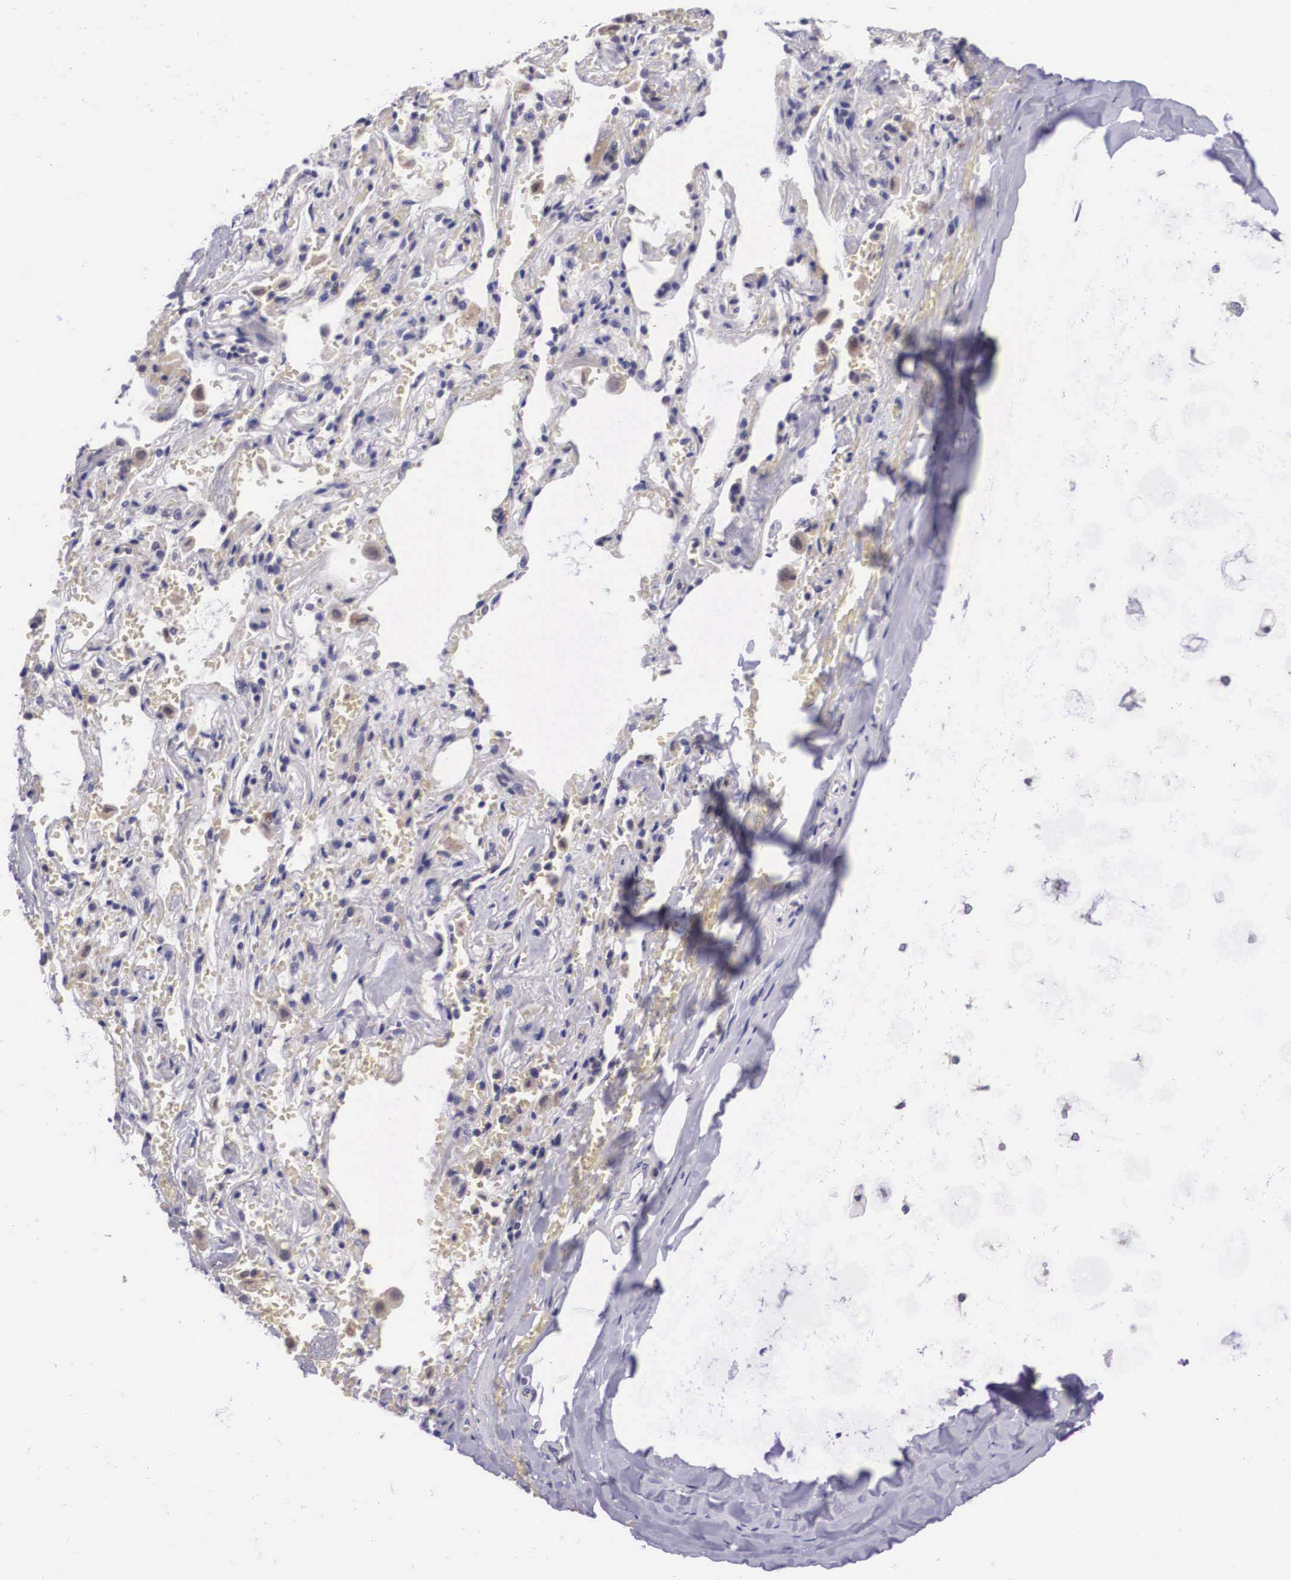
{"staining": {"intensity": "negative", "quantity": "none", "location": "none"}, "tissue": "adipose tissue", "cell_type": "Adipocytes", "image_type": "normal", "snomed": [{"axis": "morphology", "description": "Normal tissue, NOS"}, {"axis": "topography", "description": "Cartilage tissue"}, {"axis": "topography", "description": "Lung"}], "caption": "IHC of unremarkable adipose tissue displays no expression in adipocytes. The staining is performed using DAB brown chromogen with nuclei counter-stained in using hematoxylin.", "gene": "ARG2", "patient": {"sex": "male", "age": 65}}